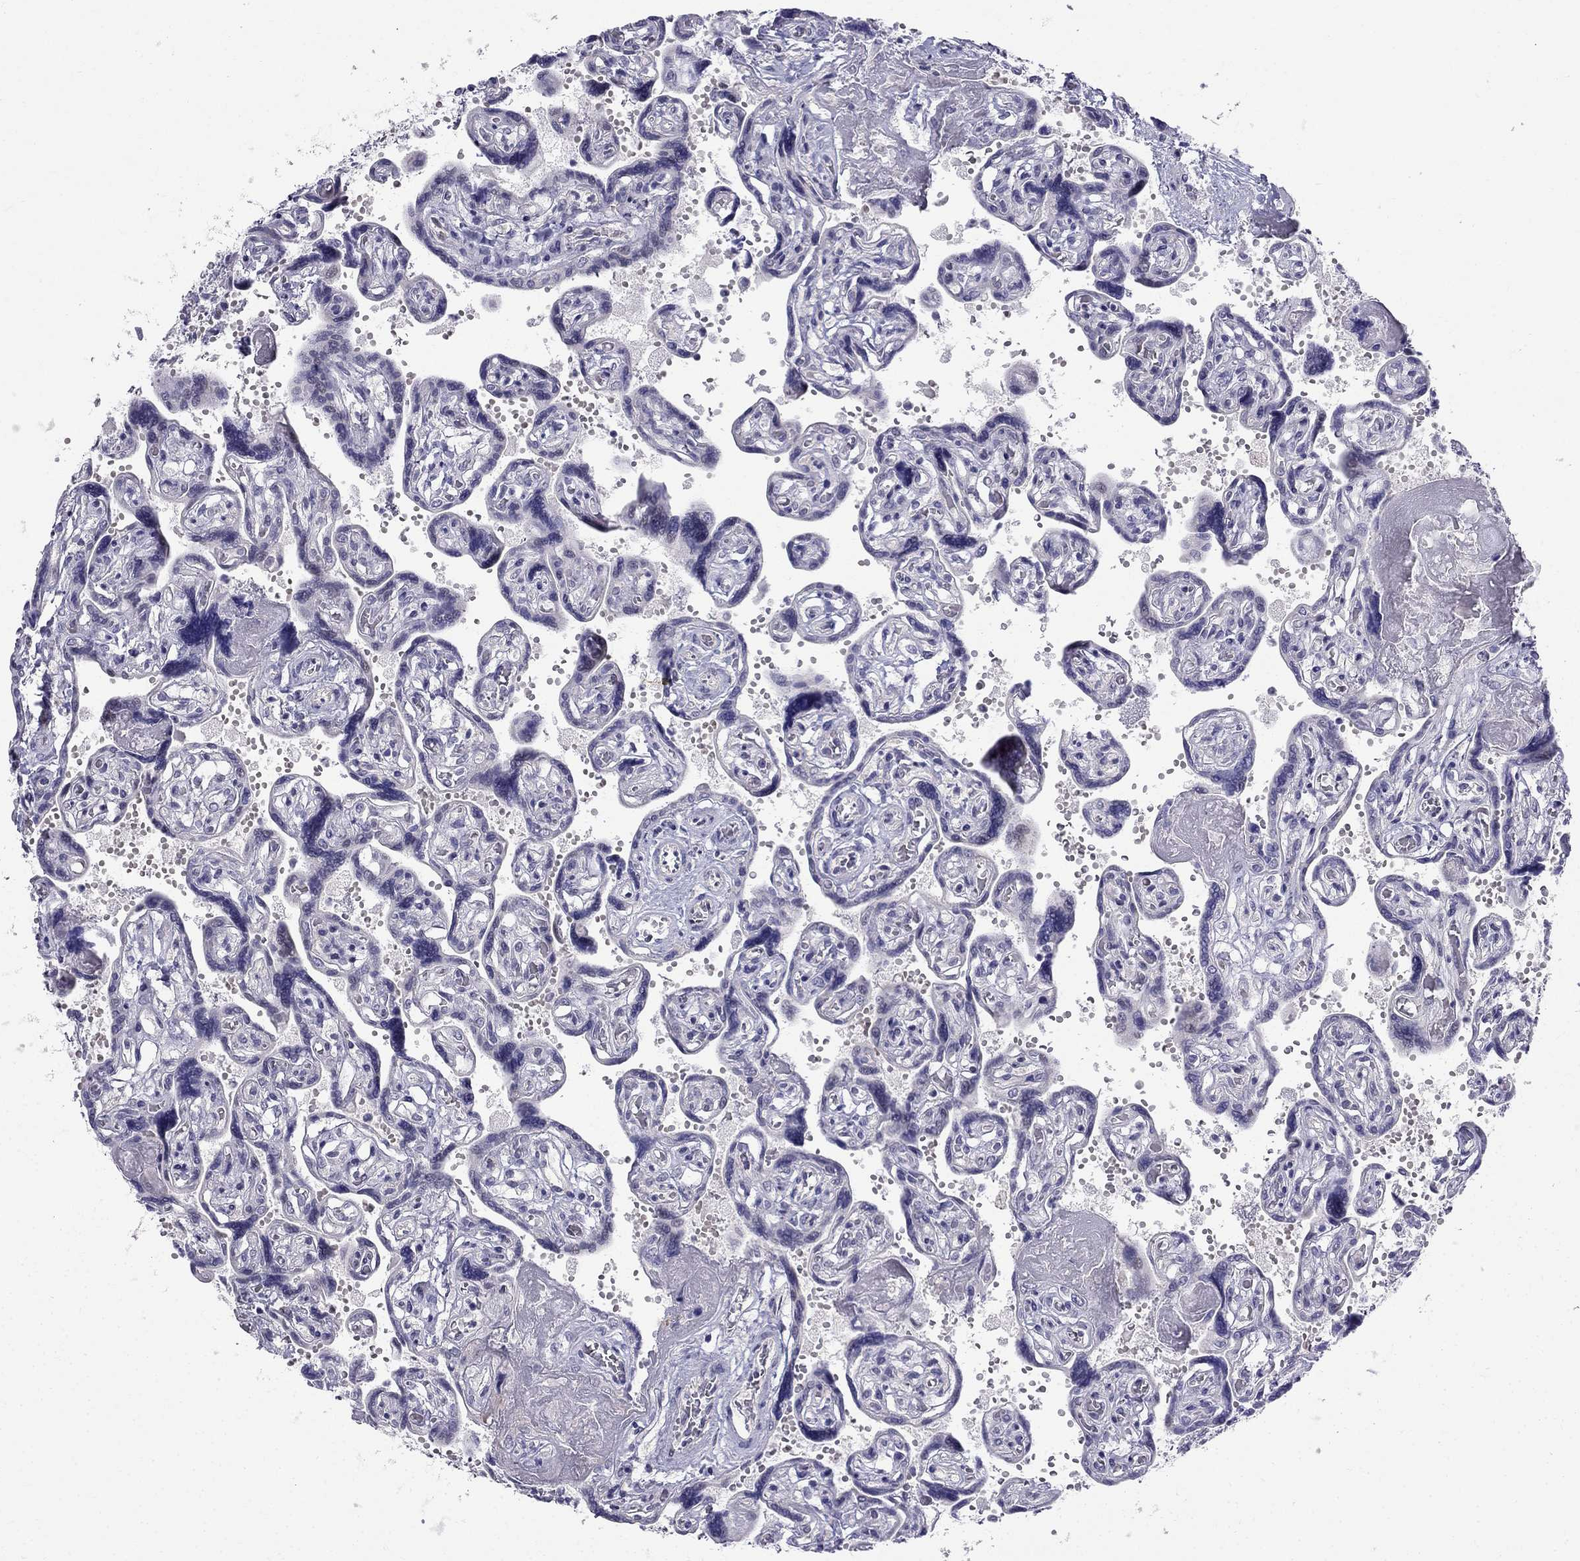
{"staining": {"intensity": "negative", "quantity": "none", "location": "none"}, "tissue": "placenta", "cell_type": "Decidual cells", "image_type": "normal", "snomed": [{"axis": "morphology", "description": "Normal tissue, NOS"}, {"axis": "topography", "description": "Placenta"}], "caption": "Immunohistochemistry photomicrograph of normal human placenta stained for a protein (brown), which displays no expression in decidual cells.", "gene": "BAG5", "patient": {"sex": "female", "age": 32}}